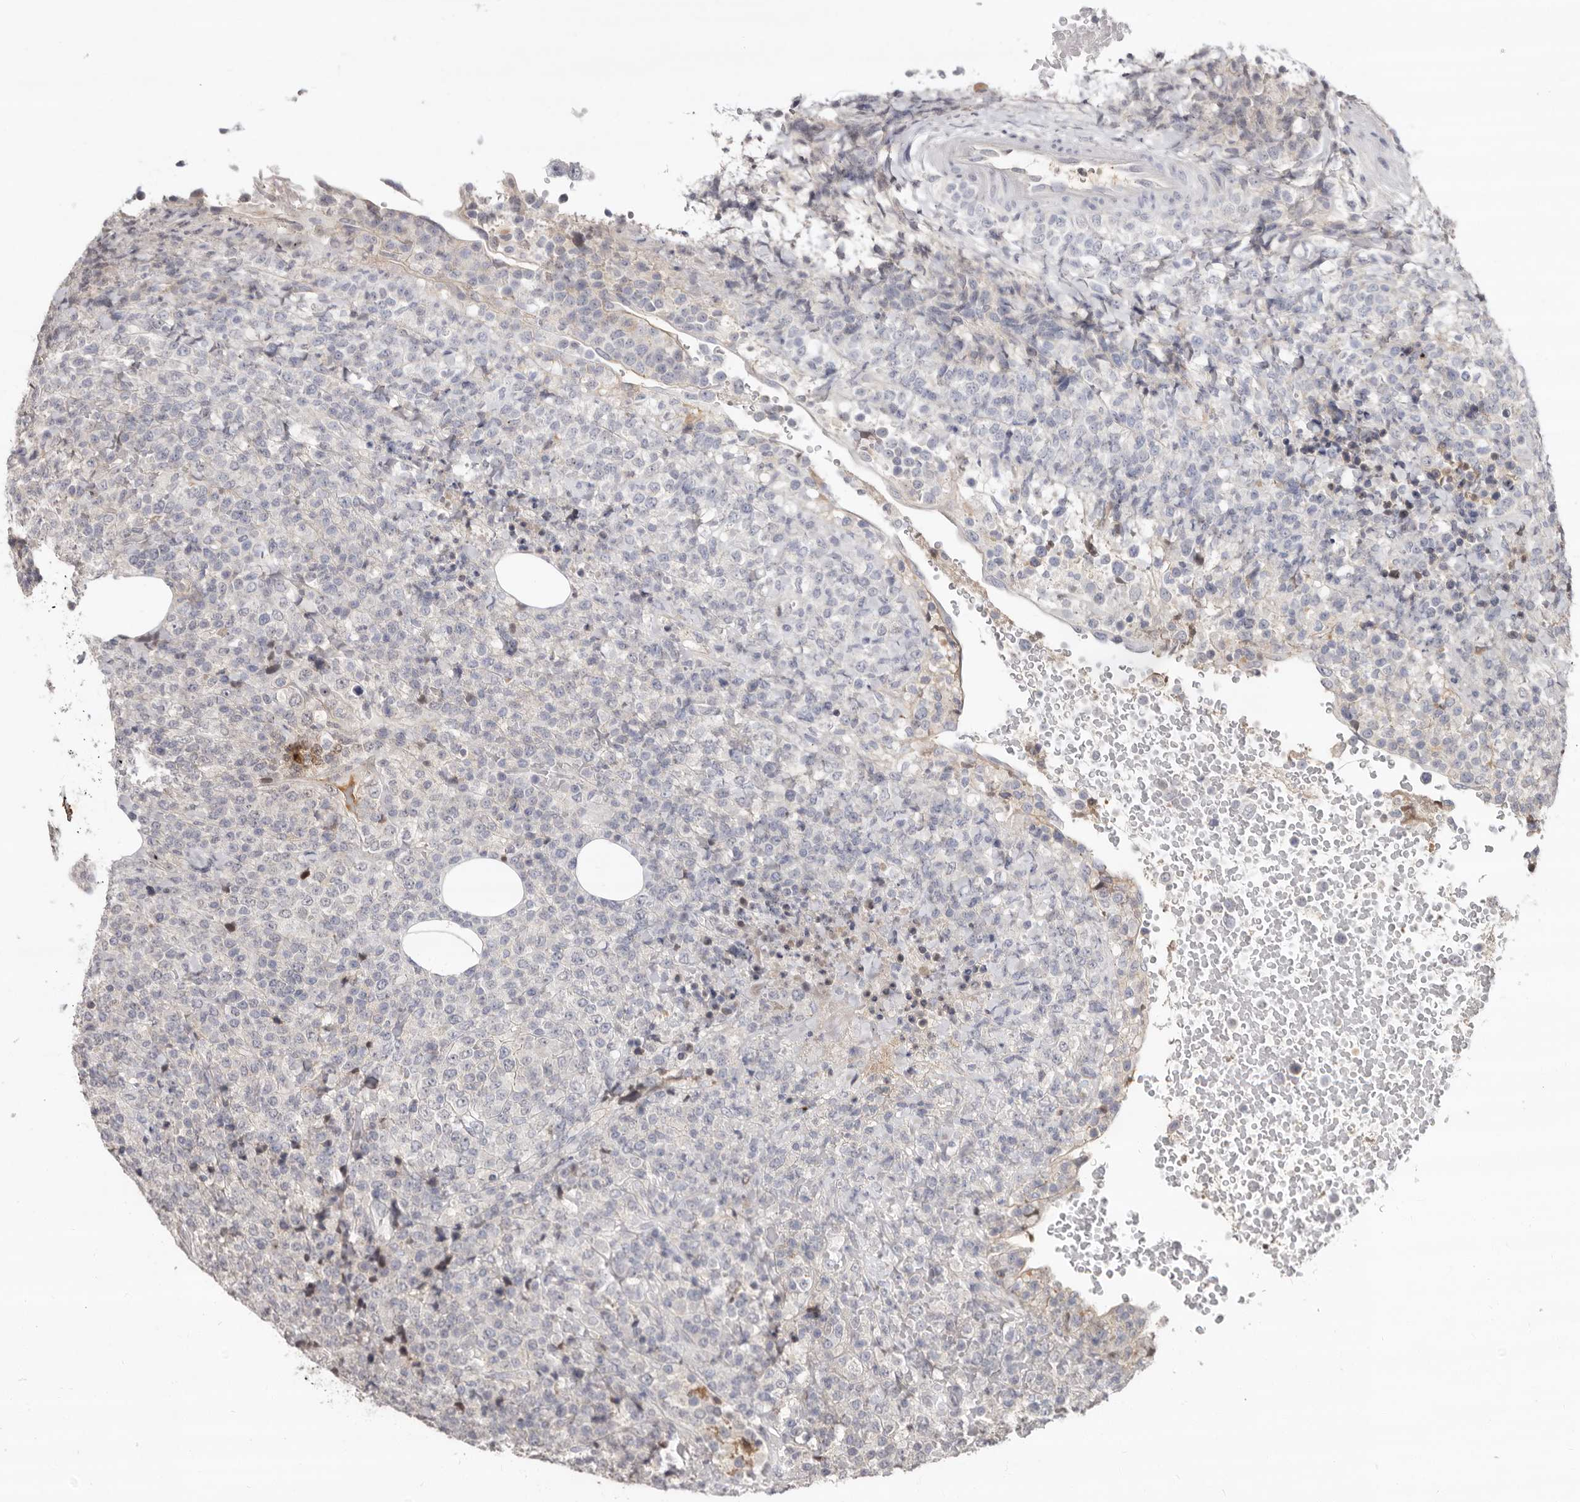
{"staining": {"intensity": "negative", "quantity": "none", "location": "none"}, "tissue": "lymphoma", "cell_type": "Tumor cells", "image_type": "cancer", "snomed": [{"axis": "morphology", "description": "Malignant lymphoma, non-Hodgkin's type, High grade"}, {"axis": "topography", "description": "Lymph node"}], "caption": "A high-resolution micrograph shows IHC staining of lymphoma, which shows no significant positivity in tumor cells.", "gene": "LINGO2", "patient": {"sex": "male", "age": 13}}